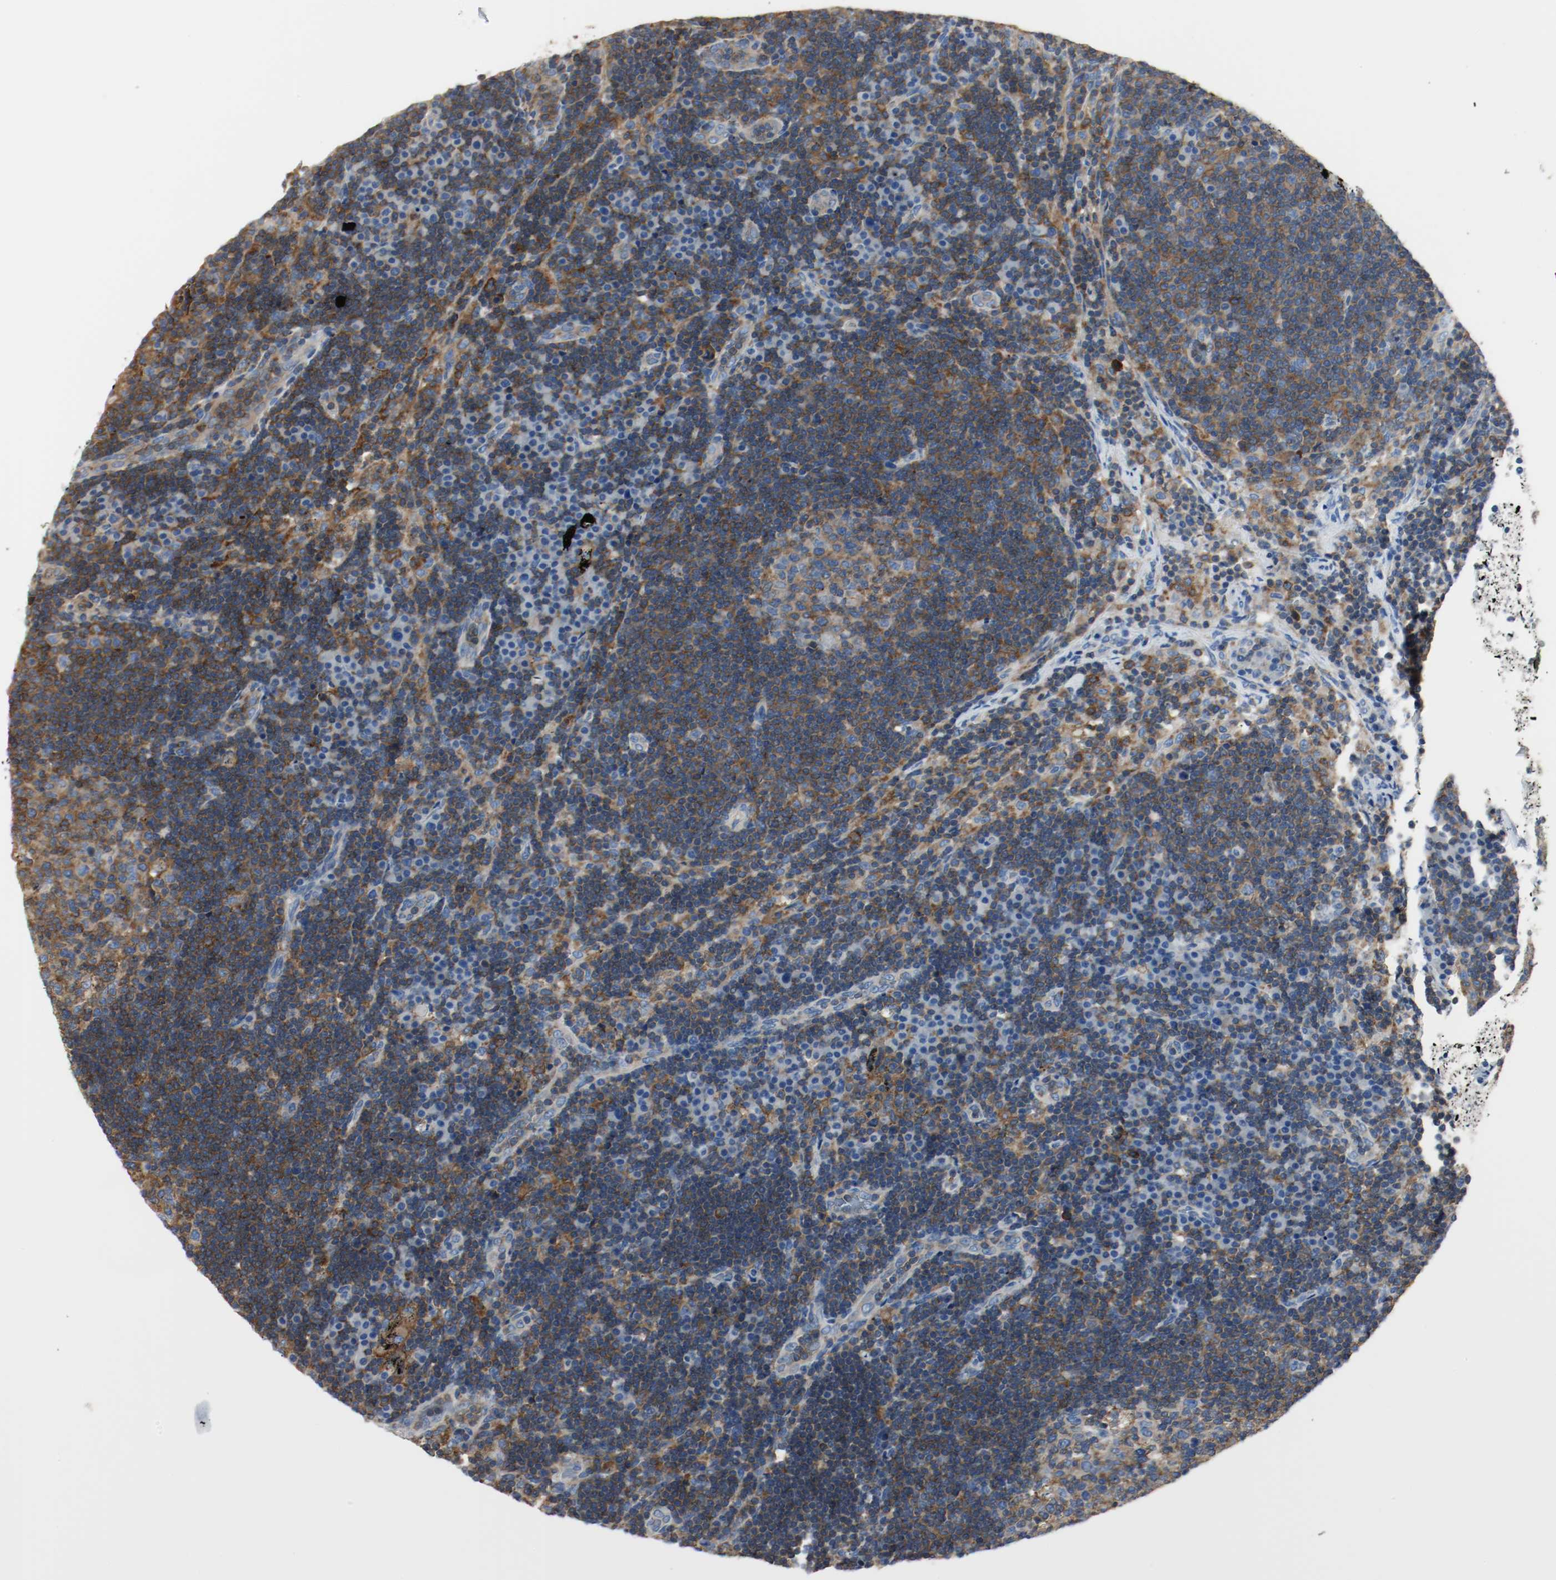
{"staining": {"intensity": "strong", "quantity": ">75%", "location": "cytoplasmic/membranous"}, "tissue": "lymph node", "cell_type": "Germinal center cells", "image_type": "normal", "snomed": [{"axis": "morphology", "description": "Normal tissue, NOS"}, {"axis": "morphology", "description": "Squamous cell carcinoma, metastatic, NOS"}, {"axis": "topography", "description": "Lymph node"}], "caption": "Immunohistochemistry photomicrograph of unremarkable lymph node: human lymph node stained using immunohistochemistry (IHC) demonstrates high levels of strong protein expression localized specifically in the cytoplasmic/membranous of germinal center cells, appearing as a cytoplasmic/membranous brown color.", "gene": "ARPC1B", "patient": {"sex": "female", "age": 53}}